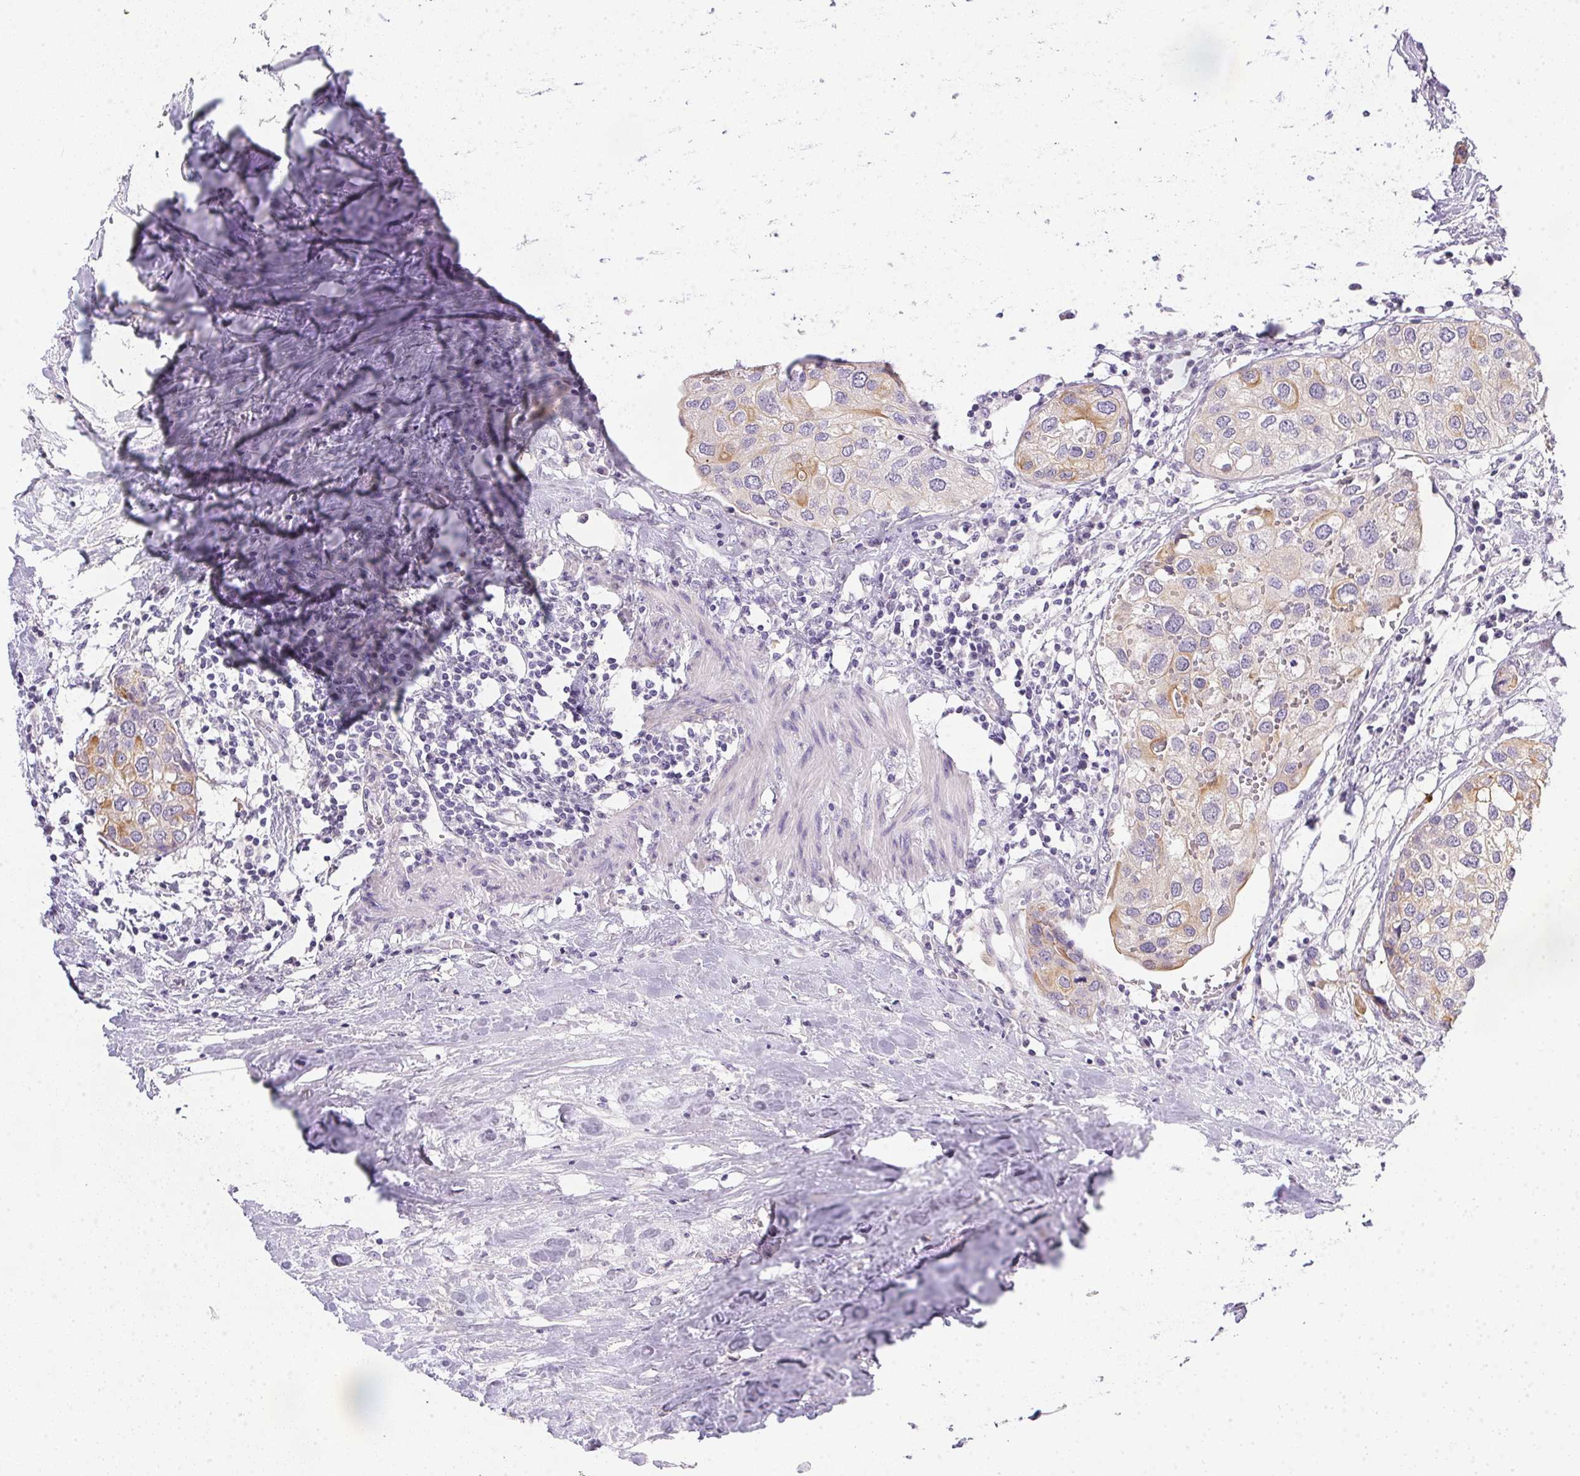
{"staining": {"intensity": "moderate", "quantity": "<25%", "location": "cytoplasmic/membranous"}, "tissue": "urothelial cancer", "cell_type": "Tumor cells", "image_type": "cancer", "snomed": [{"axis": "morphology", "description": "Urothelial carcinoma, High grade"}, {"axis": "topography", "description": "Urinary bladder"}], "caption": "Protein expression analysis of high-grade urothelial carcinoma displays moderate cytoplasmic/membranous positivity in approximately <25% of tumor cells.", "gene": "SLC17A7", "patient": {"sex": "male", "age": 64}}